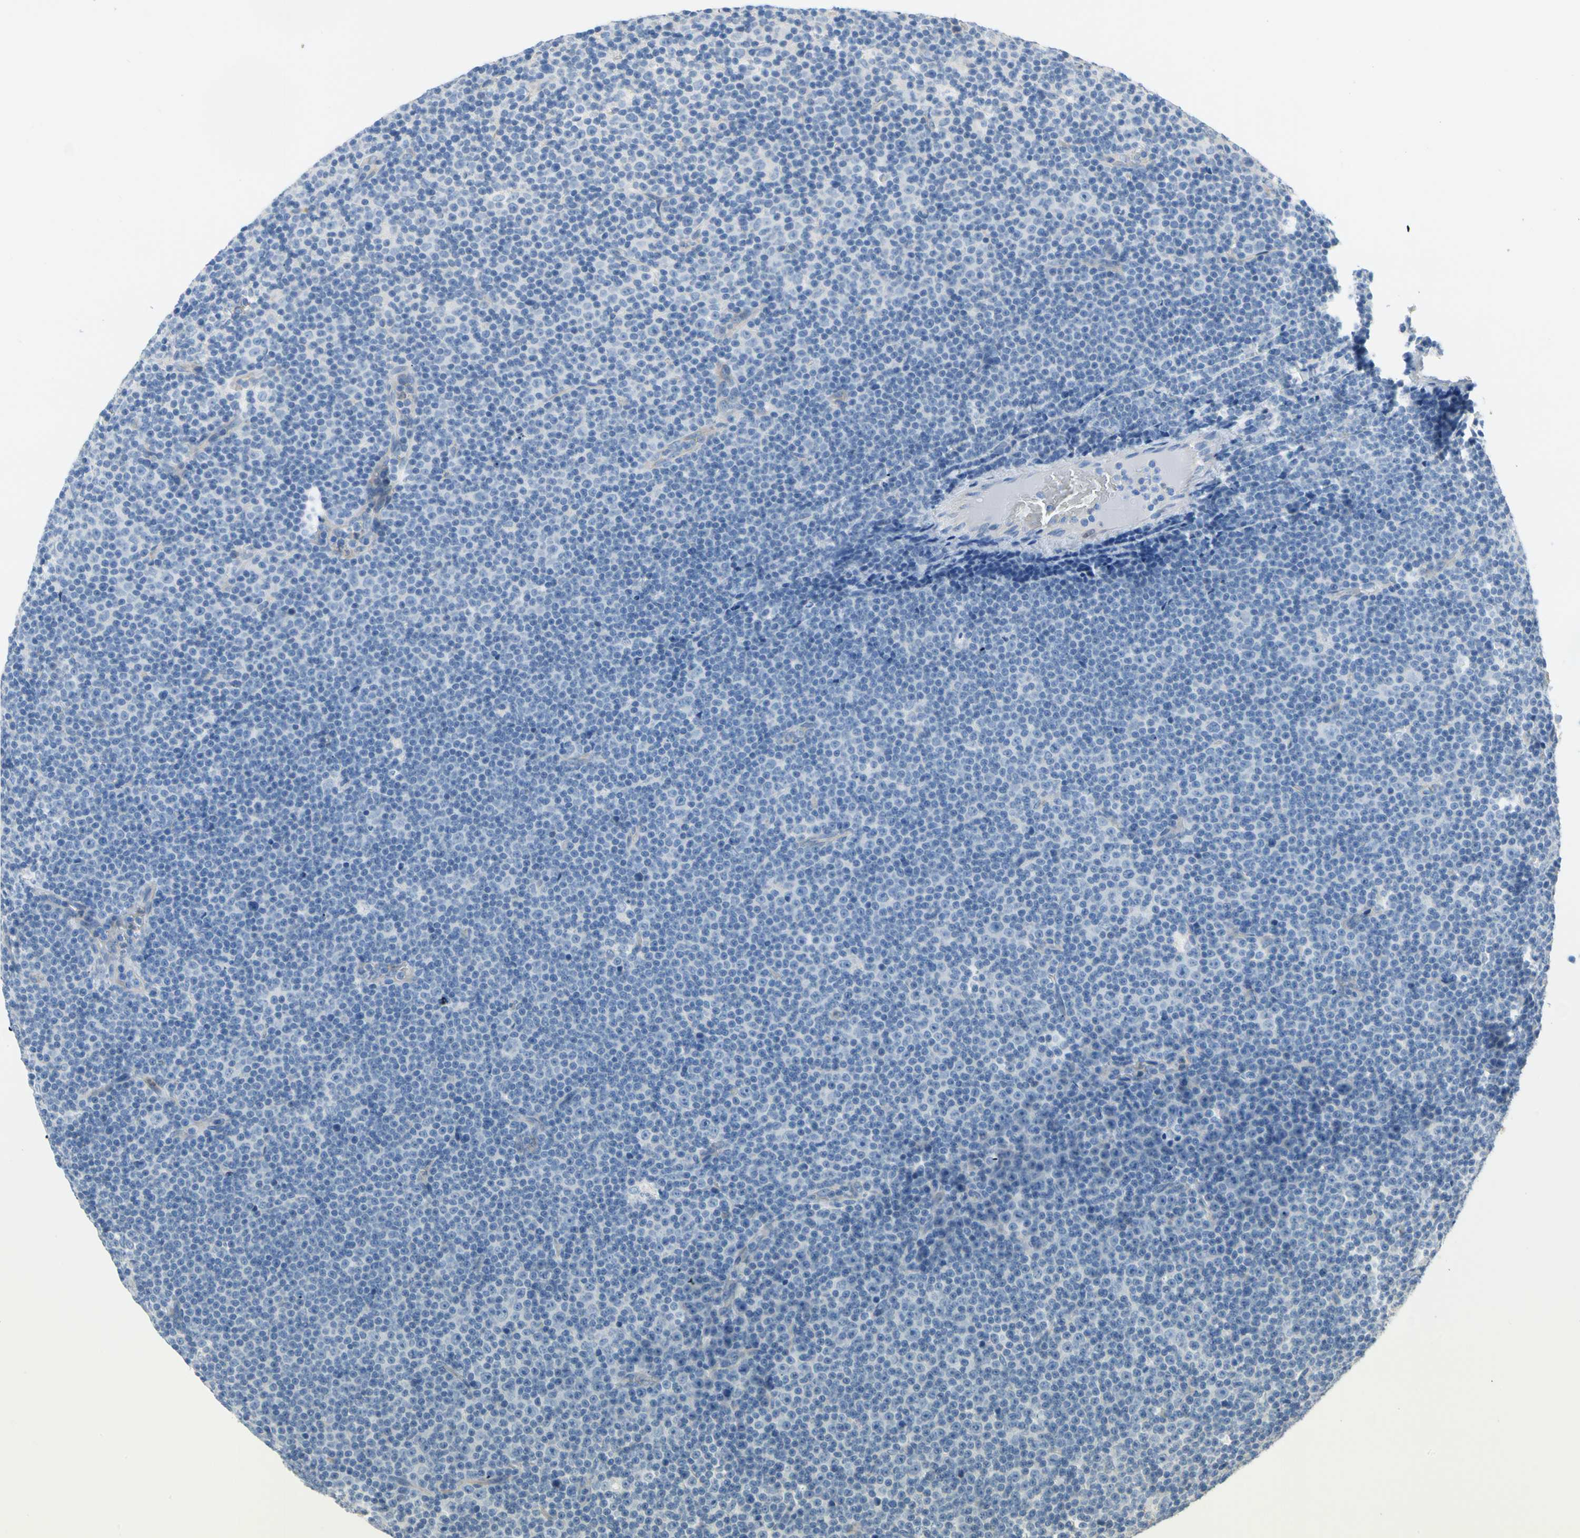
{"staining": {"intensity": "negative", "quantity": "none", "location": "none"}, "tissue": "lymphoma", "cell_type": "Tumor cells", "image_type": "cancer", "snomed": [{"axis": "morphology", "description": "Malignant lymphoma, non-Hodgkin's type, Low grade"}, {"axis": "topography", "description": "Lymph node"}], "caption": "Tumor cells show no significant protein positivity in low-grade malignant lymphoma, non-Hodgkin's type.", "gene": "BBOX1", "patient": {"sex": "female", "age": 67}}